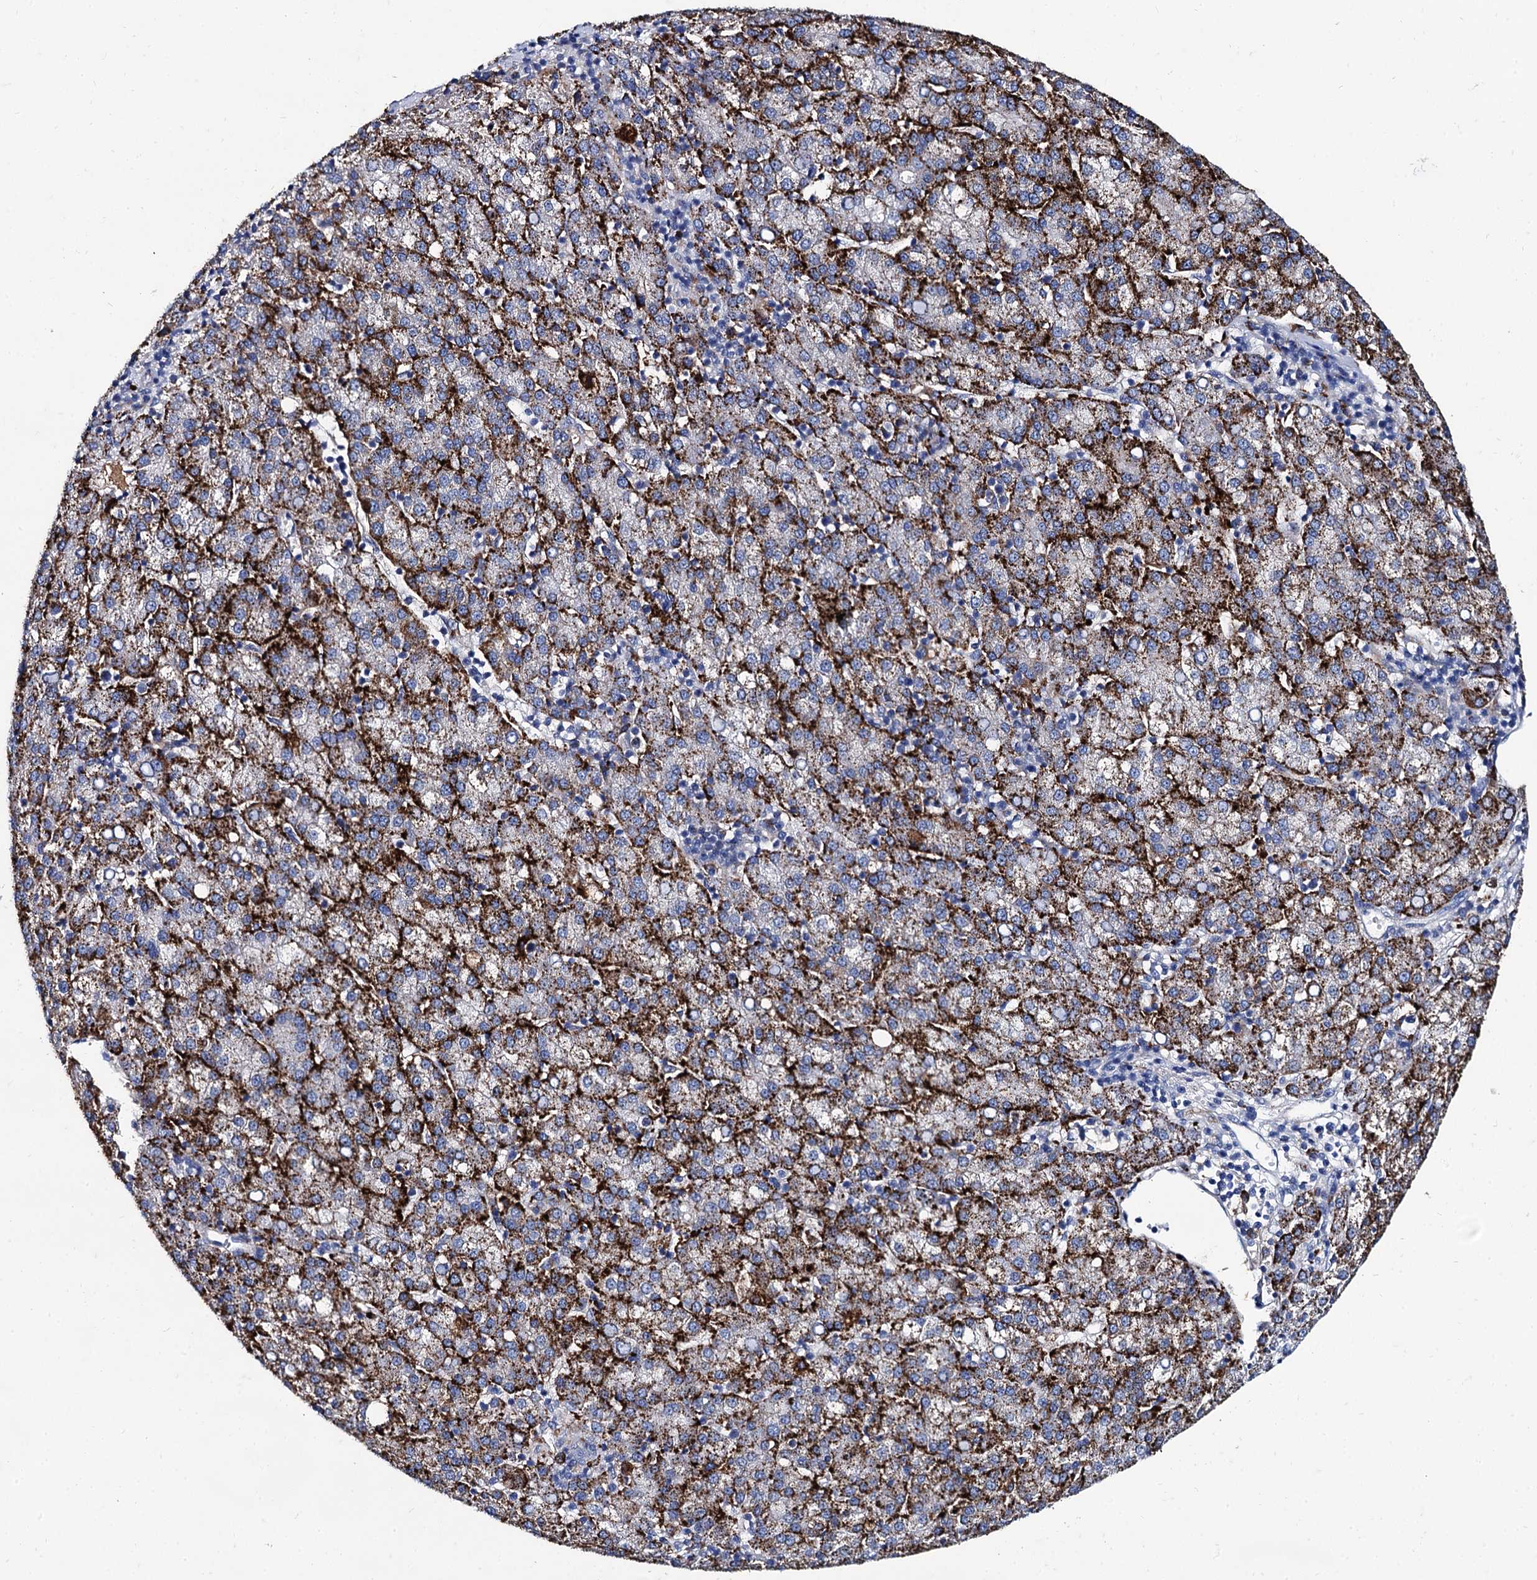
{"staining": {"intensity": "strong", "quantity": ">75%", "location": "cytoplasmic/membranous"}, "tissue": "liver cancer", "cell_type": "Tumor cells", "image_type": "cancer", "snomed": [{"axis": "morphology", "description": "Carcinoma, Hepatocellular, NOS"}, {"axis": "topography", "description": "Liver"}], "caption": "Immunohistochemical staining of hepatocellular carcinoma (liver) exhibits high levels of strong cytoplasmic/membranous positivity in about >75% of tumor cells.", "gene": "APOD", "patient": {"sex": "female", "age": 58}}